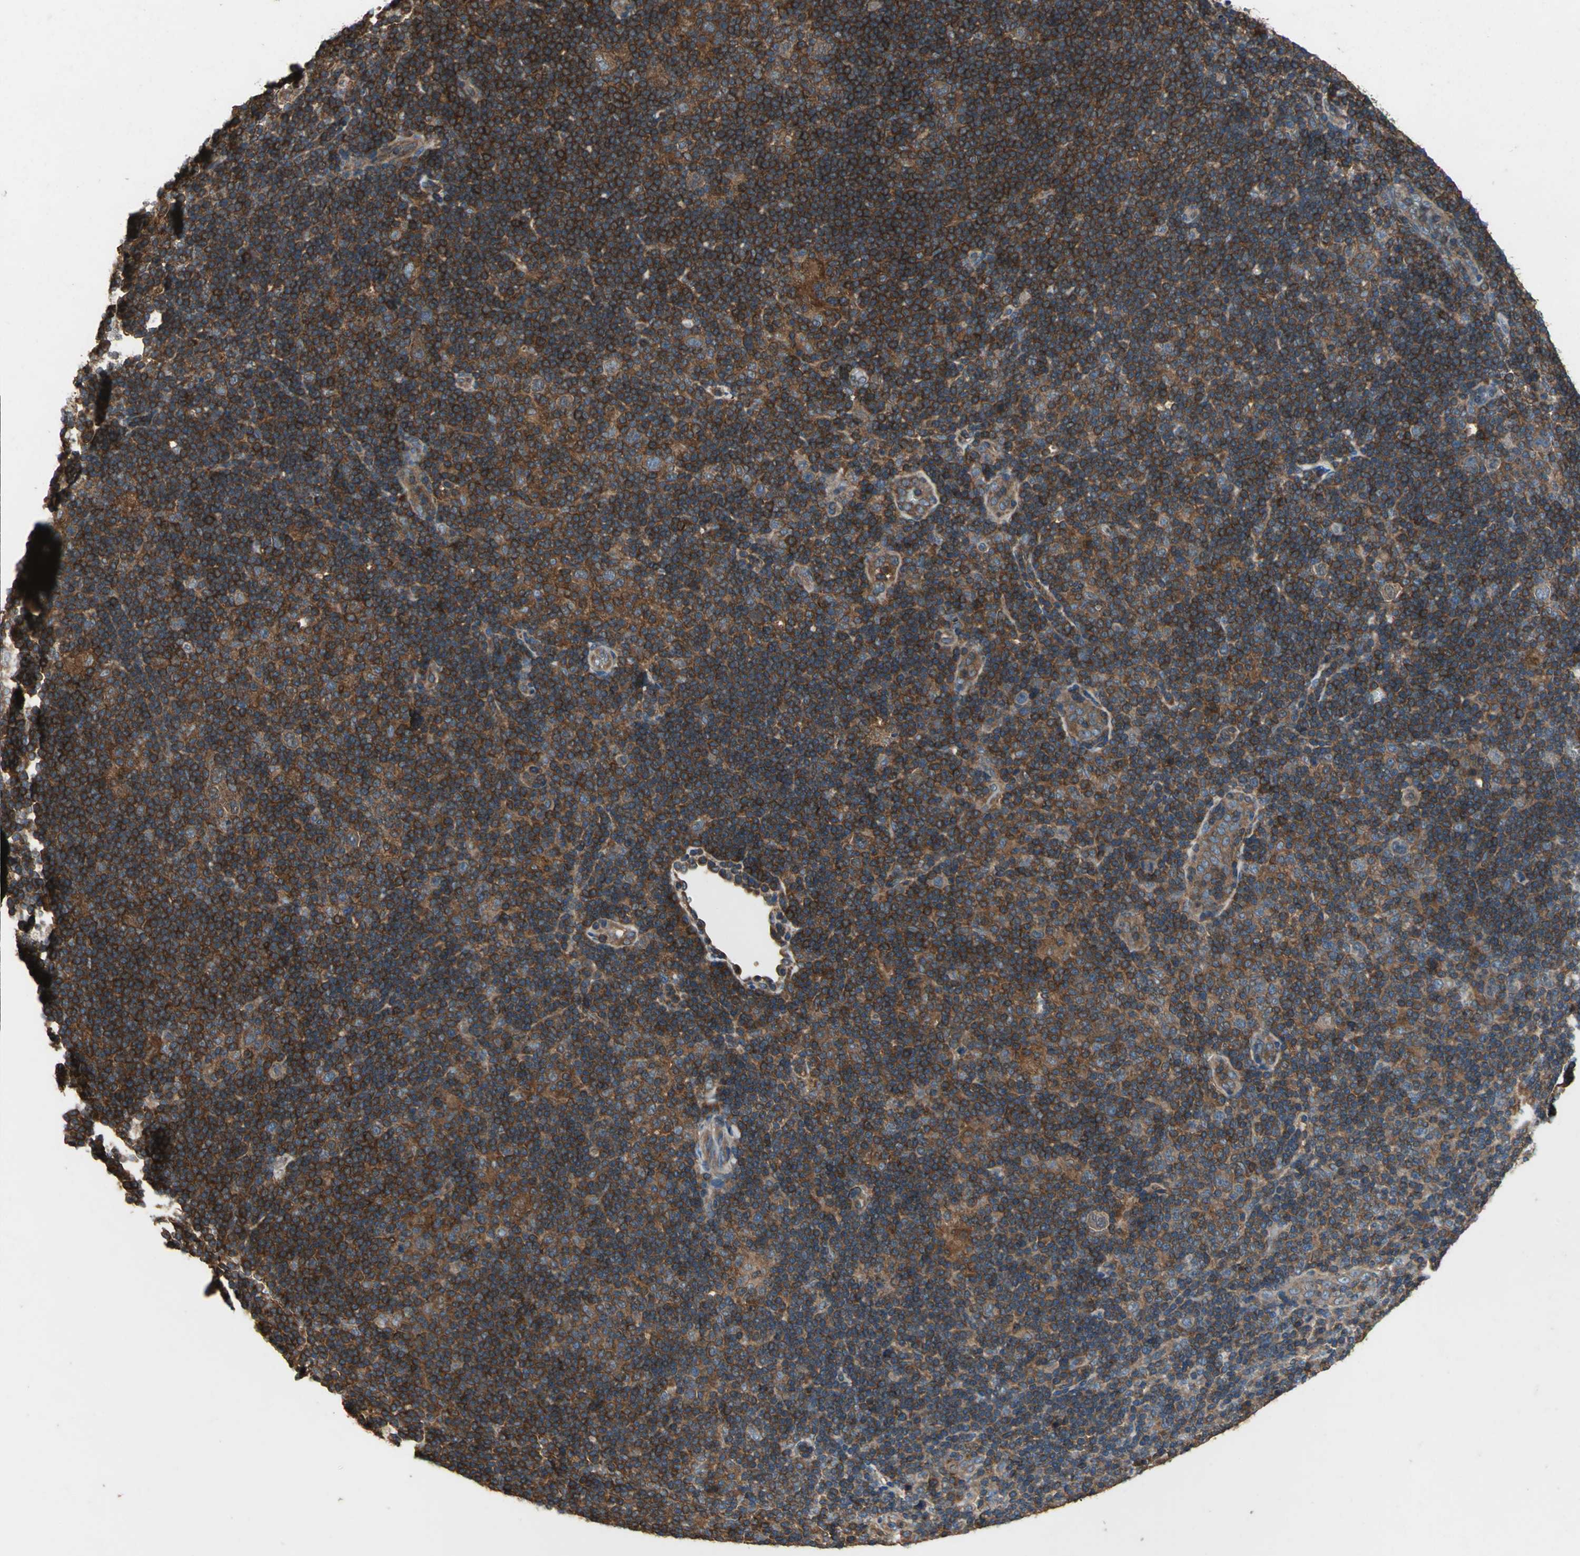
{"staining": {"intensity": "strong", "quantity": ">75%", "location": "cytoplasmic/membranous"}, "tissue": "lymphoma", "cell_type": "Tumor cells", "image_type": "cancer", "snomed": [{"axis": "morphology", "description": "Hodgkin's disease, NOS"}, {"axis": "topography", "description": "Lymph node"}], "caption": "Lymphoma tissue exhibits strong cytoplasmic/membranous staining in approximately >75% of tumor cells", "gene": "CAPN1", "patient": {"sex": "female", "age": 57}}